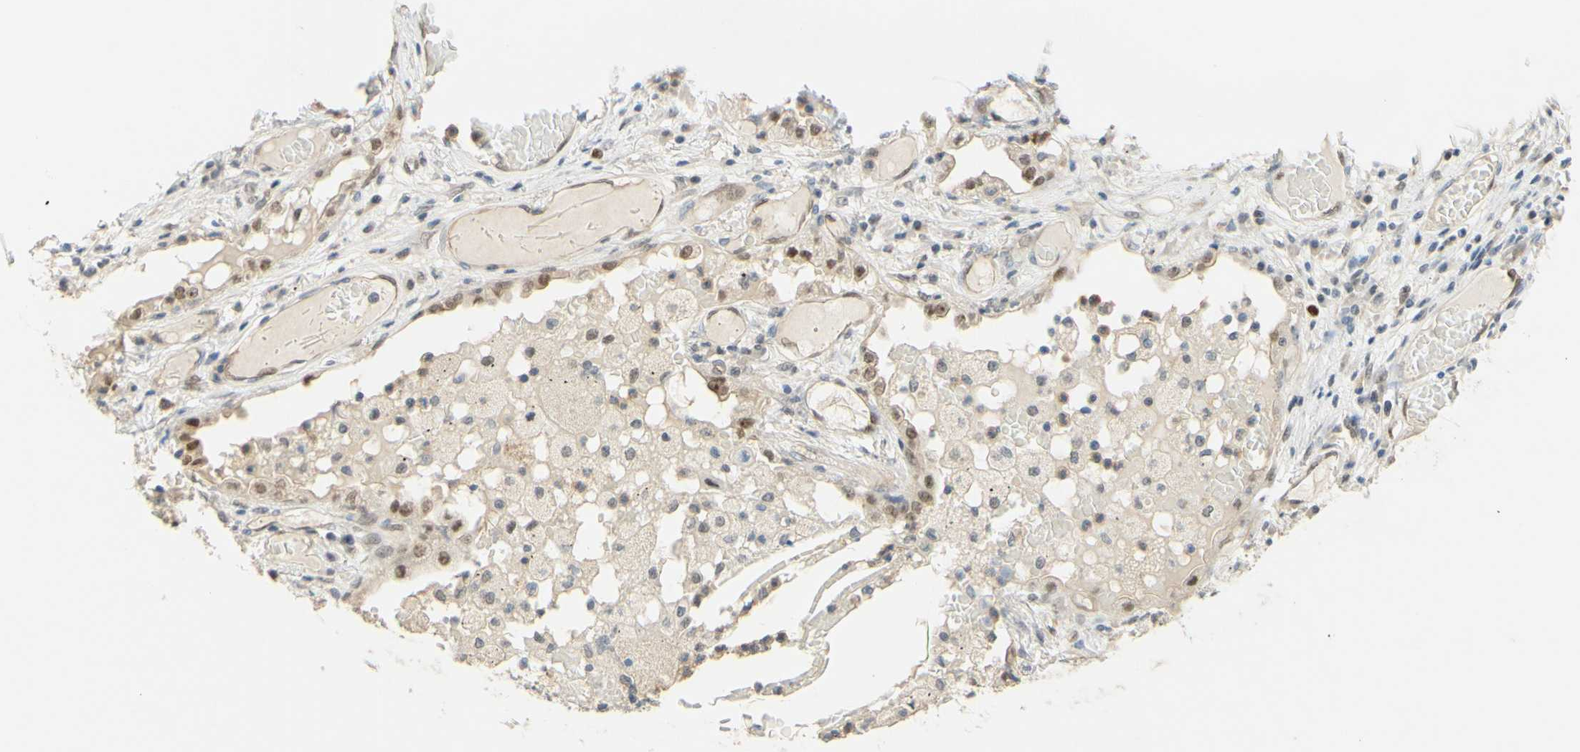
{"staining": {"intensity": "moderate", "quantity": ">75%", "location": "nuclear"}, "tissue": "lung cancer", "cell_type": "Tumor cells", "image_type": "cancer", "snomed": [{"axis": "morphology", "description": "Squamous cell carcinoma, NOS"}, {"axis": "topography", "description": "Lung"}], "caption": "The immunohistochemical stain labels moderate nuclear expression in tumor cells of squamous cell carcinoma (lung) tissue.", "gene": "POLB", "patient": {"sex": "male", "age": 71}}